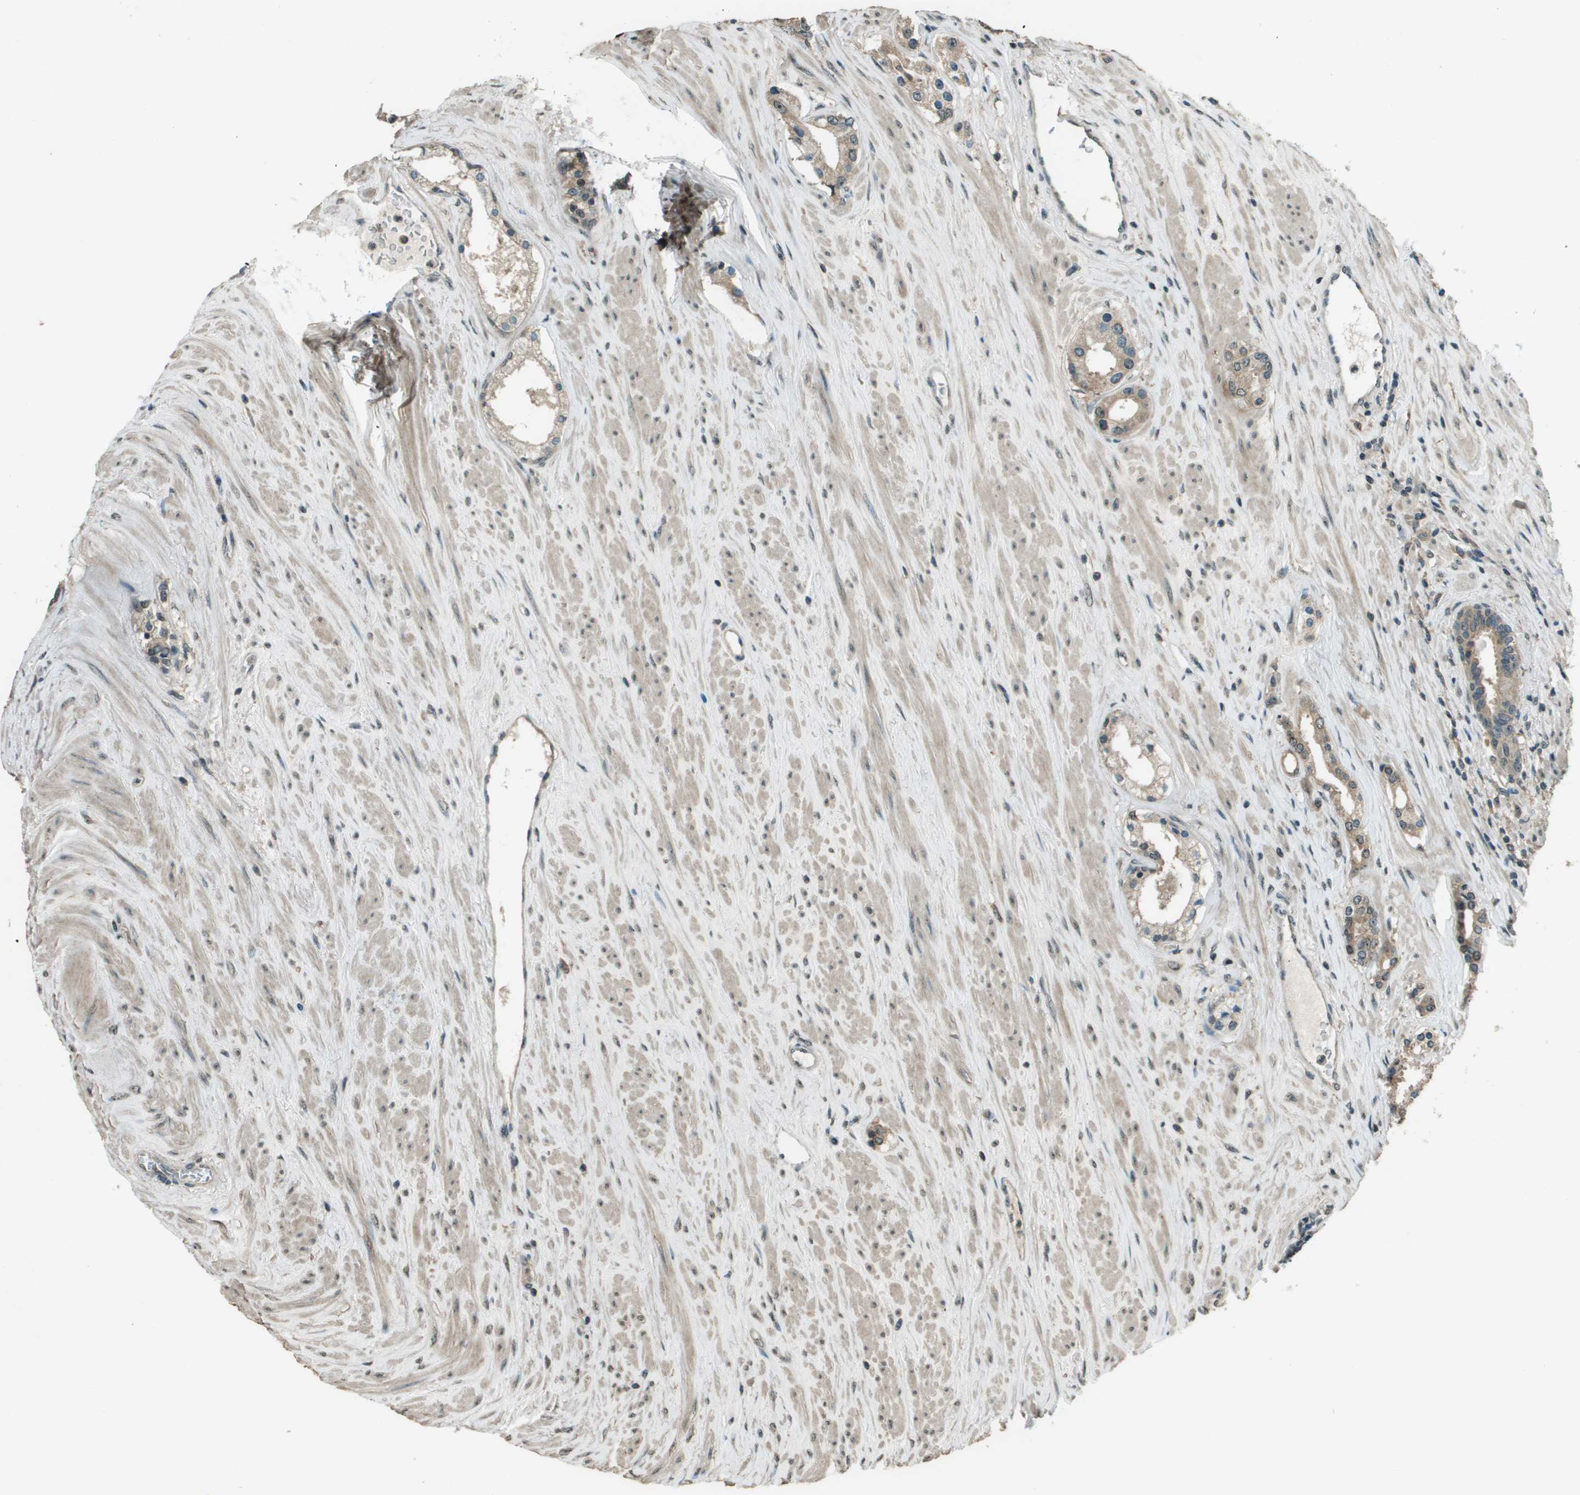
{"staining": {"intensity": "weak", "quantity": ">75%", "location": "cytoplasmic/membranous"}, "tissue": "prostate cancer", "cell_type": "Tumor cells", "image_type": "cancer", "snomed": [{"axis": "morphology", "description": "Adenocarcinoma, High grade"}, {"axis": "topography", "description": "Prostate"}], "caption": "A high-resolution photomicrograph shows immunohistochemistry (IHC) staining of prostate high-grade adenocarcinoma, which shows weak cytoplasmic/membranous expression in about >75% of tumor cells.", "gene": "SDC3", "patient": {"sex": "male", "age": 71}}